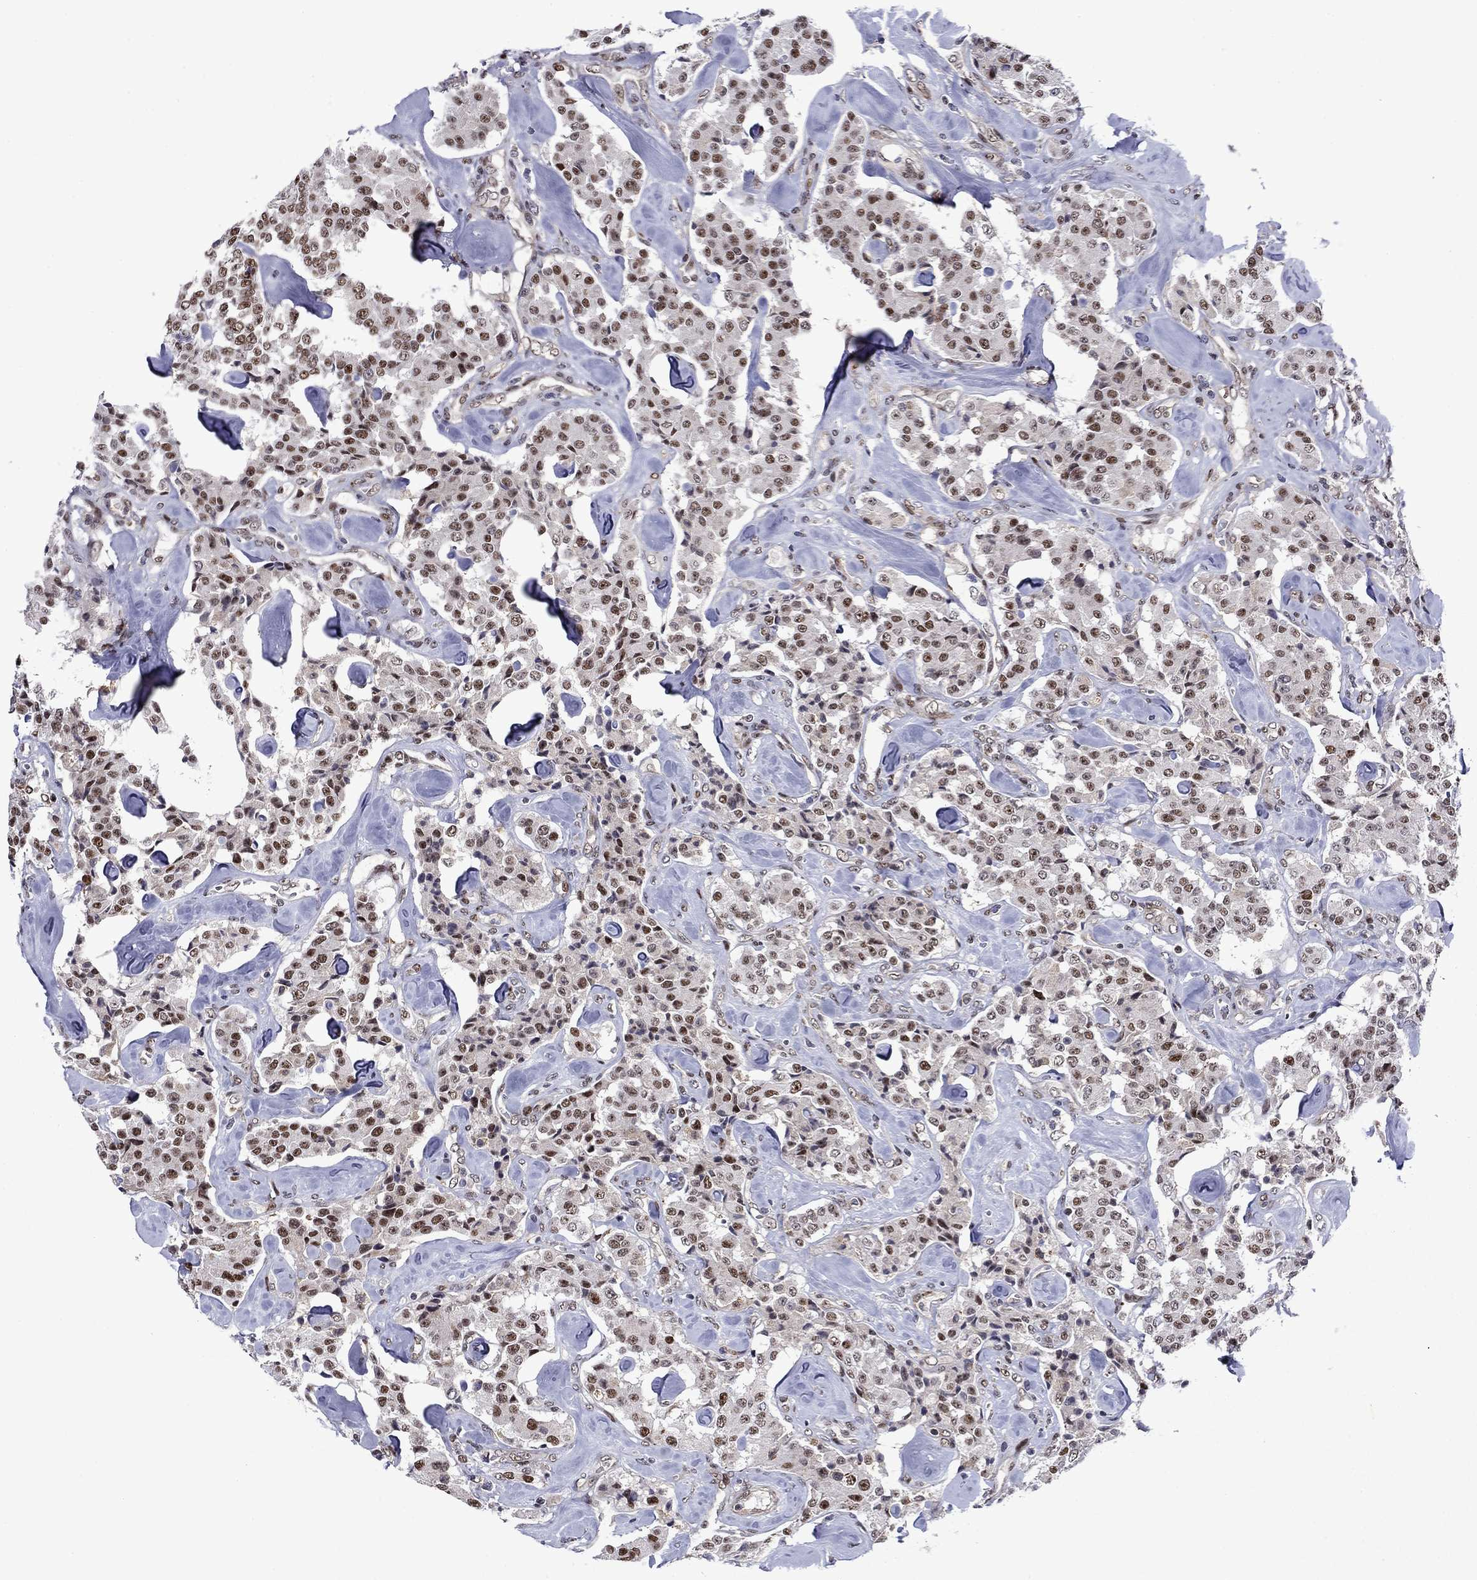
{"staining": {"intensity": "strong", "quantity": ">75%", "location": "nuclear"}, "tissue": "carcinoid", "cell_type": "Tumor cells", "image_type": "cancer", "snomed": [{"axis": "morphology", "description": "Carcinoid, malignant, NOS"}, {"axis": "topography", "description": "Pancreas"}], "caption": "Protein analysis of malignant carcinoid tissue shows strong nuclear positivity in about >75% of tumor cells. The staining was performed using DAB, with brown indicating positive protein expression. Nuclei are stained blue with hematoxylin.", "gene": "SURF2", "patient": {"sex": "male", "age": 41}}